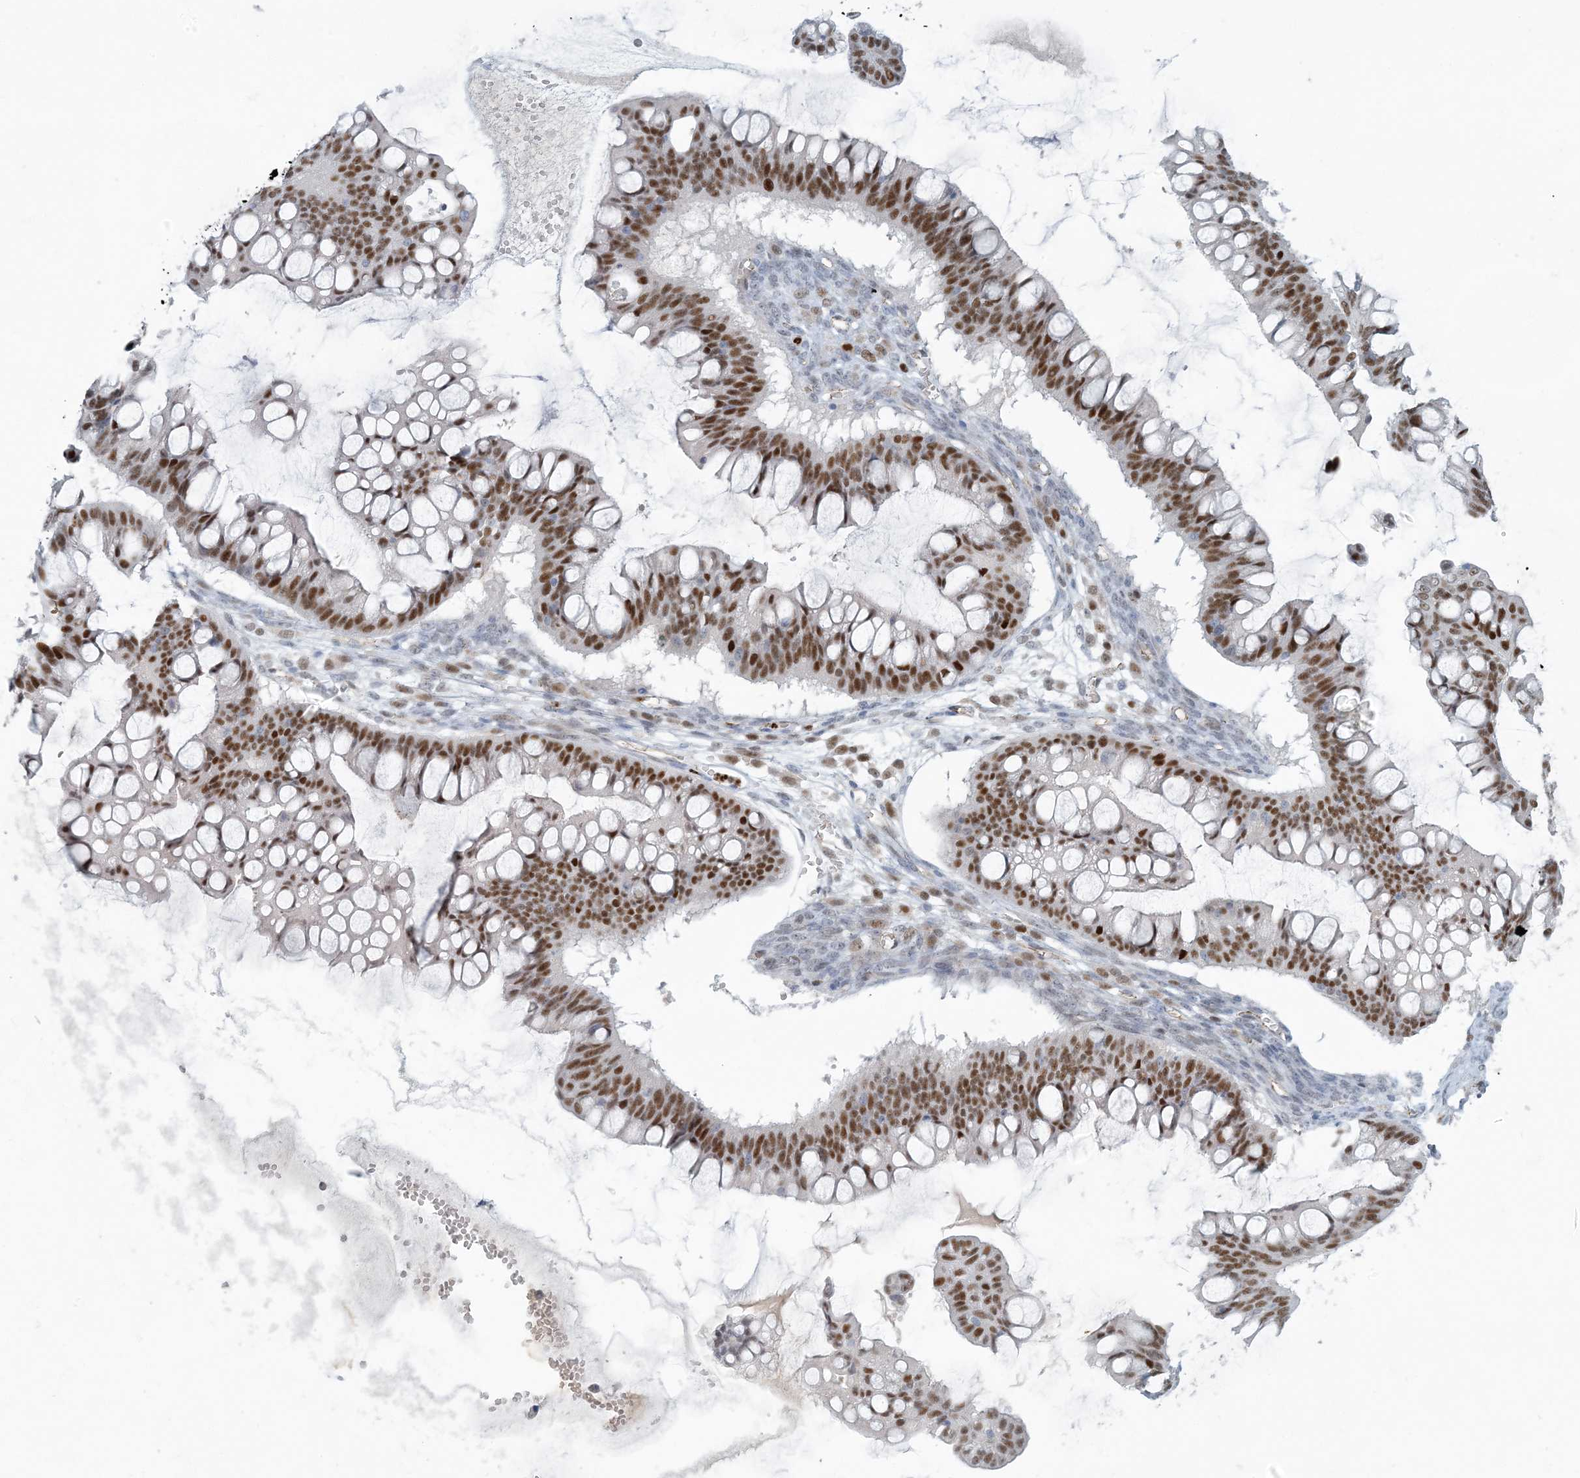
{"staining": {"intensity": "moderate", "quantity": ">75%", "location": "nuclear"}, "tissue": "ovarian cancer", "cell_type": "Tumor cells", "image_type": "cancer", "snomed": [{"axis": "morphology", "description": "Cystadenocarcinoma, mucinous, NOS"}, {"axis": "topography", "description": "Ovary"}], "caption": "High-magnification brightfield microscopy of ovarian cancer stained with DAB (brown) and counterstained with hematoxylin (blue). tumor cells exhibit moderate nuclear positivity is seen in approximately>75% of cells. The protein is stained brown, and the nuclei are stained in blue (DAB IHC with brightfield microscopy, high magnification).", "gene": "AK9", "patient": {"sex": "female", "age": 73}}